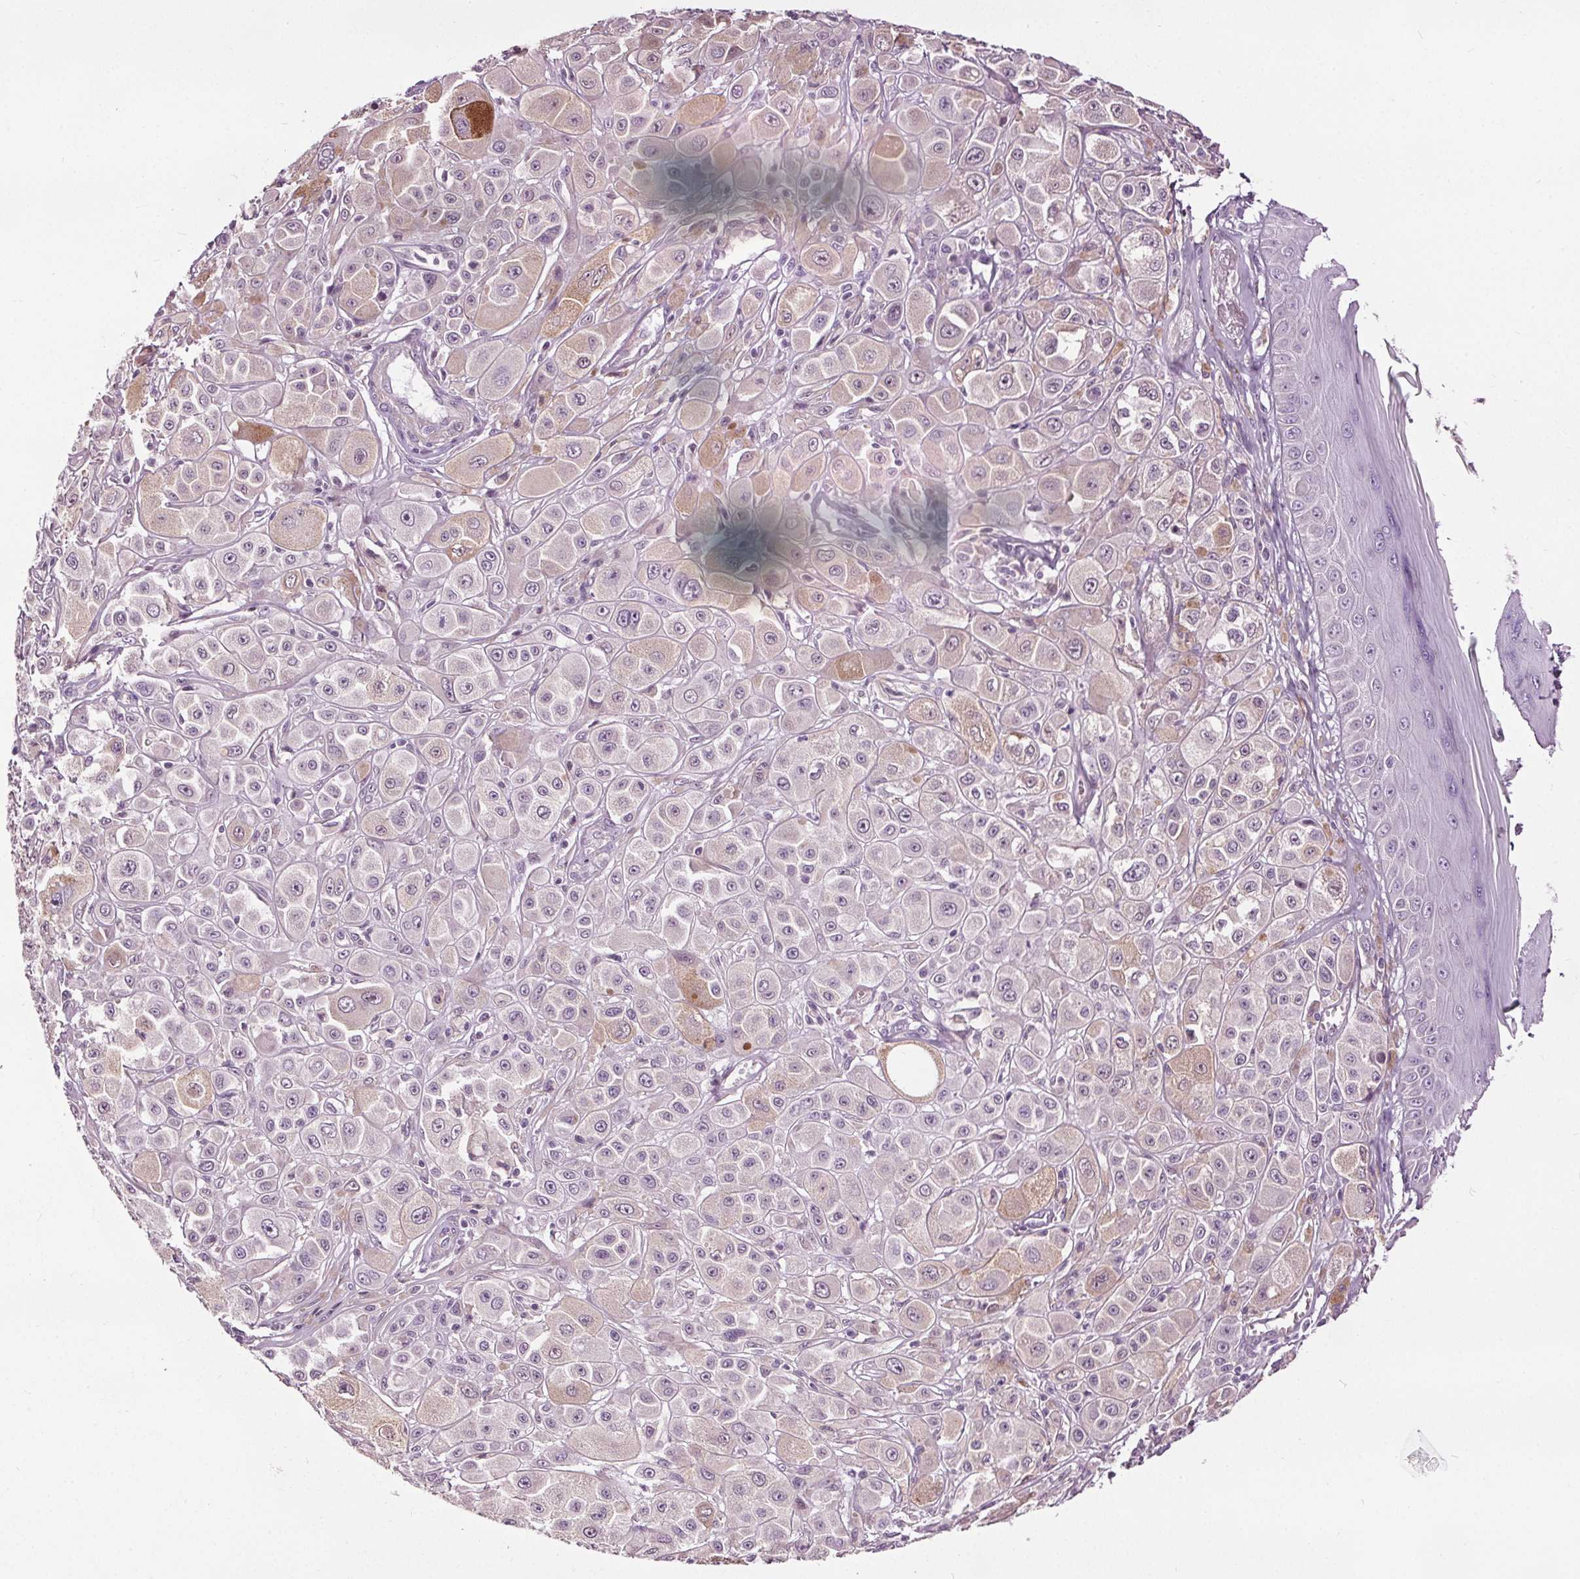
{"staining": {"intensity": "negative", "quantity": "none", "location": "none"}, "tissue": "melanoma", "cell_type": "Tumor cells", "image_type": "cancer", "snomed": [{"axis": "morphology", "description": "Malignant melanoma, NOS"}, {"axis": "topography", "description": "Skin"}], "caption": "IHC photomicrograph of neoplastic tissue: melanoma stained with DAB (3,3'-diaminobenzidine) shows no significant protein staining in tumor cells.", "gene": "RASA1", "patient": {"sex": "male", "age": 67}}